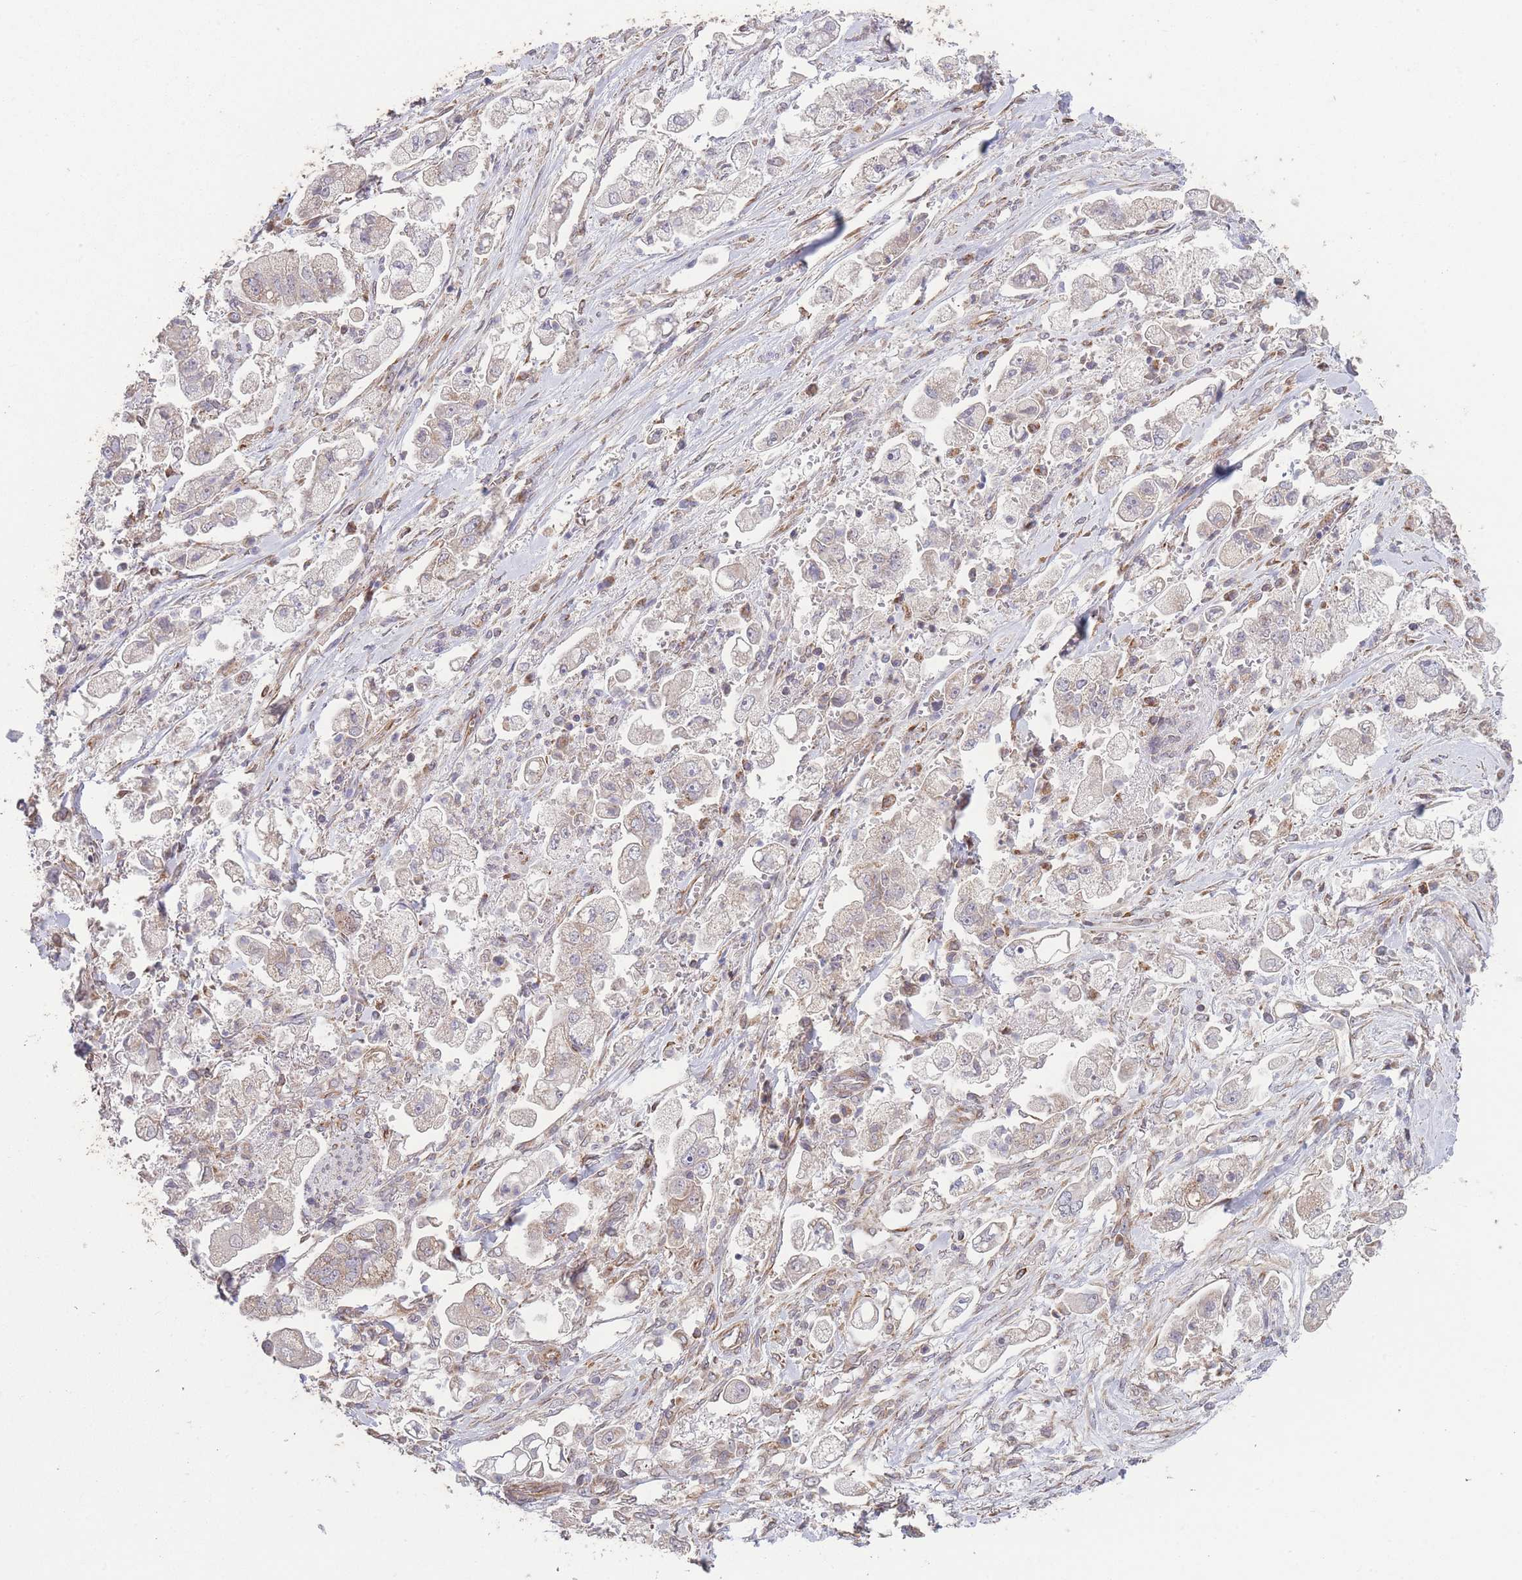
{"staining": {"intensity": "weak", "quantity": "25%-75%", "location": "cytoplasmic/membranous"}, "tissue": "stomach cancer", "cell_type": "Tumor cells", "image_type": "cancer", "snomed": [{"axis": "morphology", "description": "Adenocarcinoma, NOS"}, {"axis": "topography", "description": "Stomach"}], "caption": "IHC (DAB (3,3'-diaminobenzidine)) staining of human stomach adenocarcinoma exhibits weak cytoplasmic/membranous protein staining in approximately 25%-75% of tumor cells.", "gene": "PXMP4", "patient": {"sex": "male", "age": 62}}